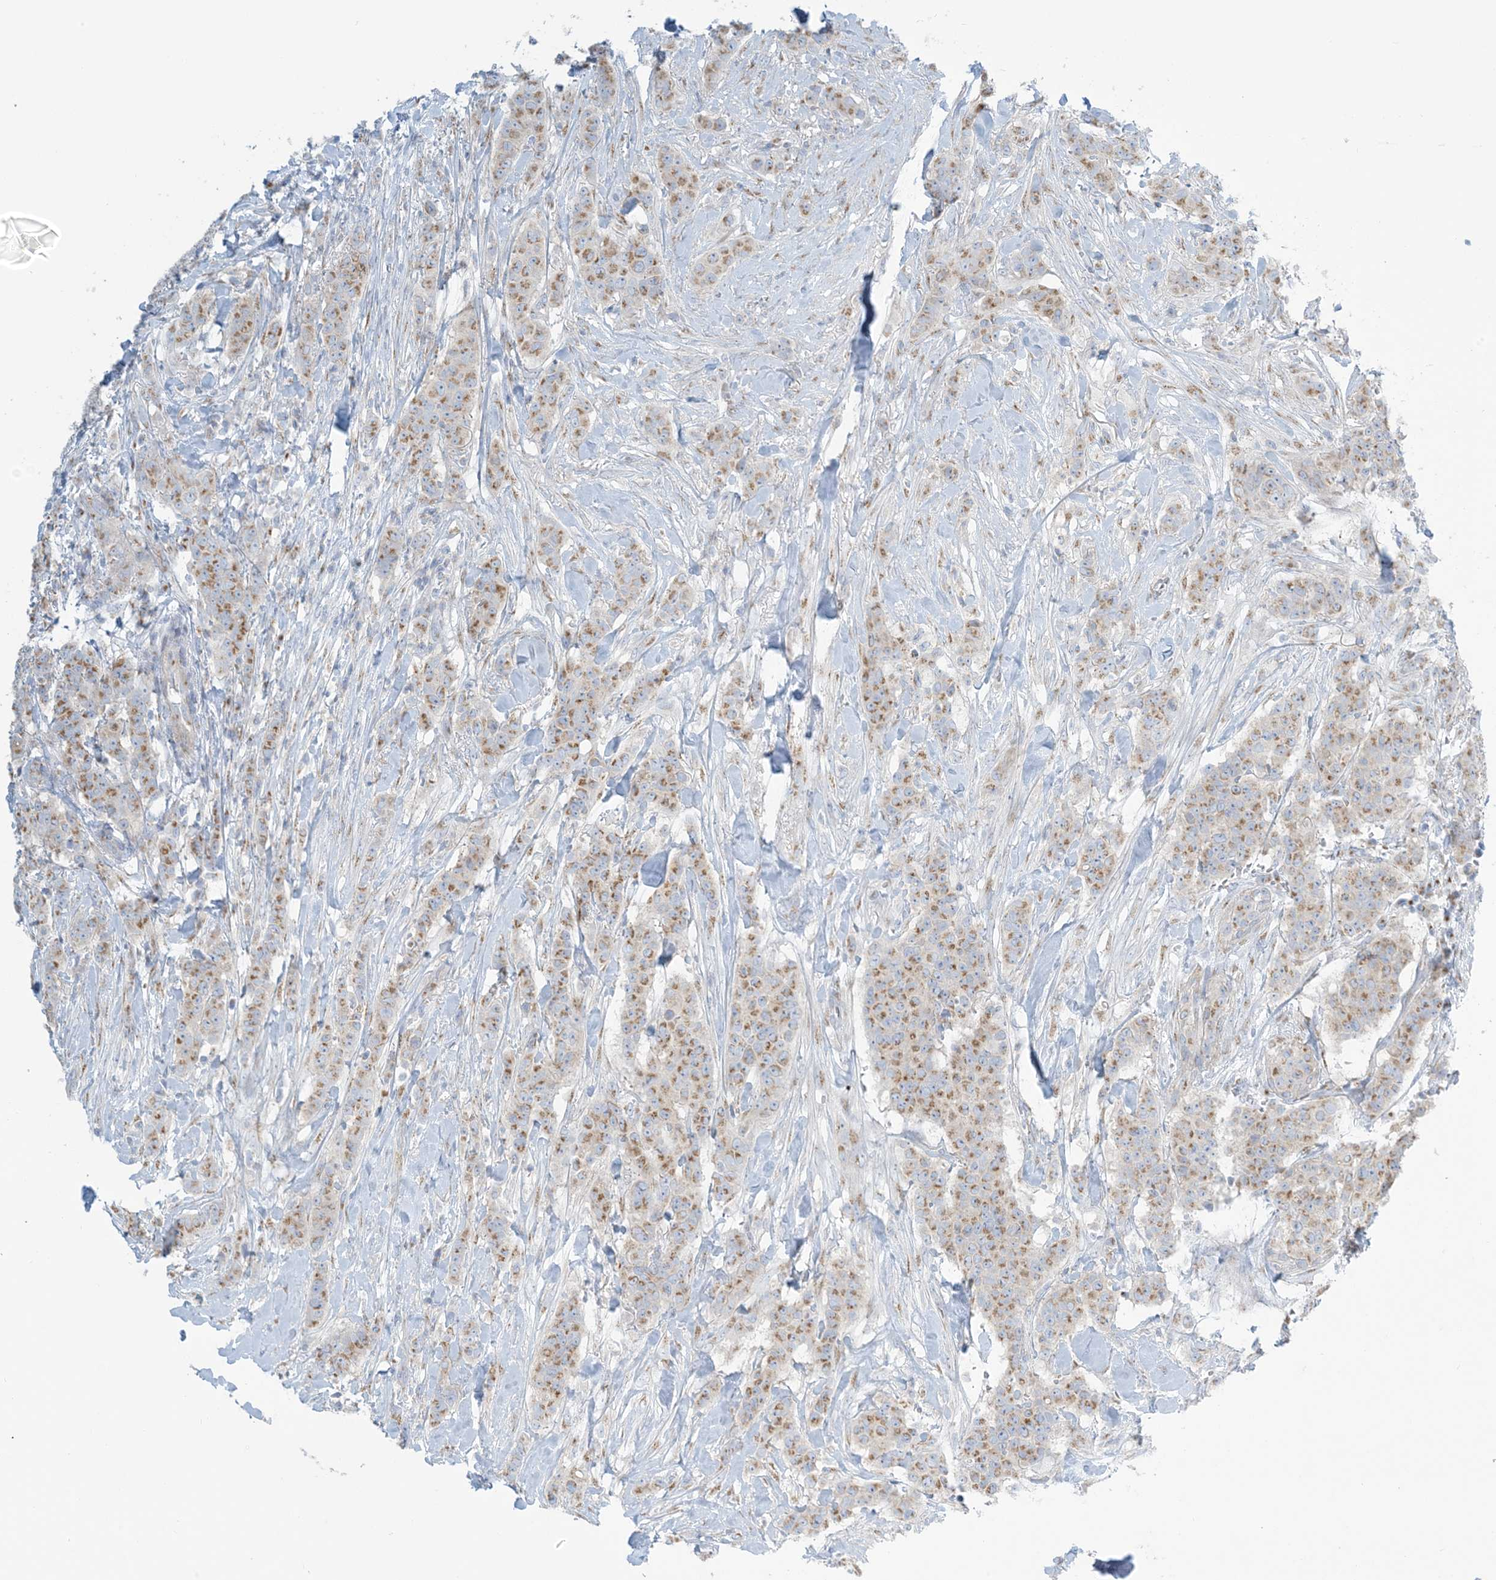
{"staining": {"intensity": "moderate", "quantity": ">75%", "location": "cytoplasmic/membranous"}, "tissue": "breast cancer", "cell_type": "Tumor cells", "image_type": "cancer", "snomed": [{"axis": "morphology", "description": "Duct carcinoma"}, {"axis": "topography", "description": "Breast"}], "caption": "The image exhibits a brown stain indicating the presence of a protein in the cytoplasmic/membranous of tumor cells in intraductal carcinoma (breast). The staining was performed using DAB, with brown indicating positive protein expression. Nuclei are stained blue with hematoxylin.", "gene": "AFTPH", "patient": {"sex": "female", "age": 40}}